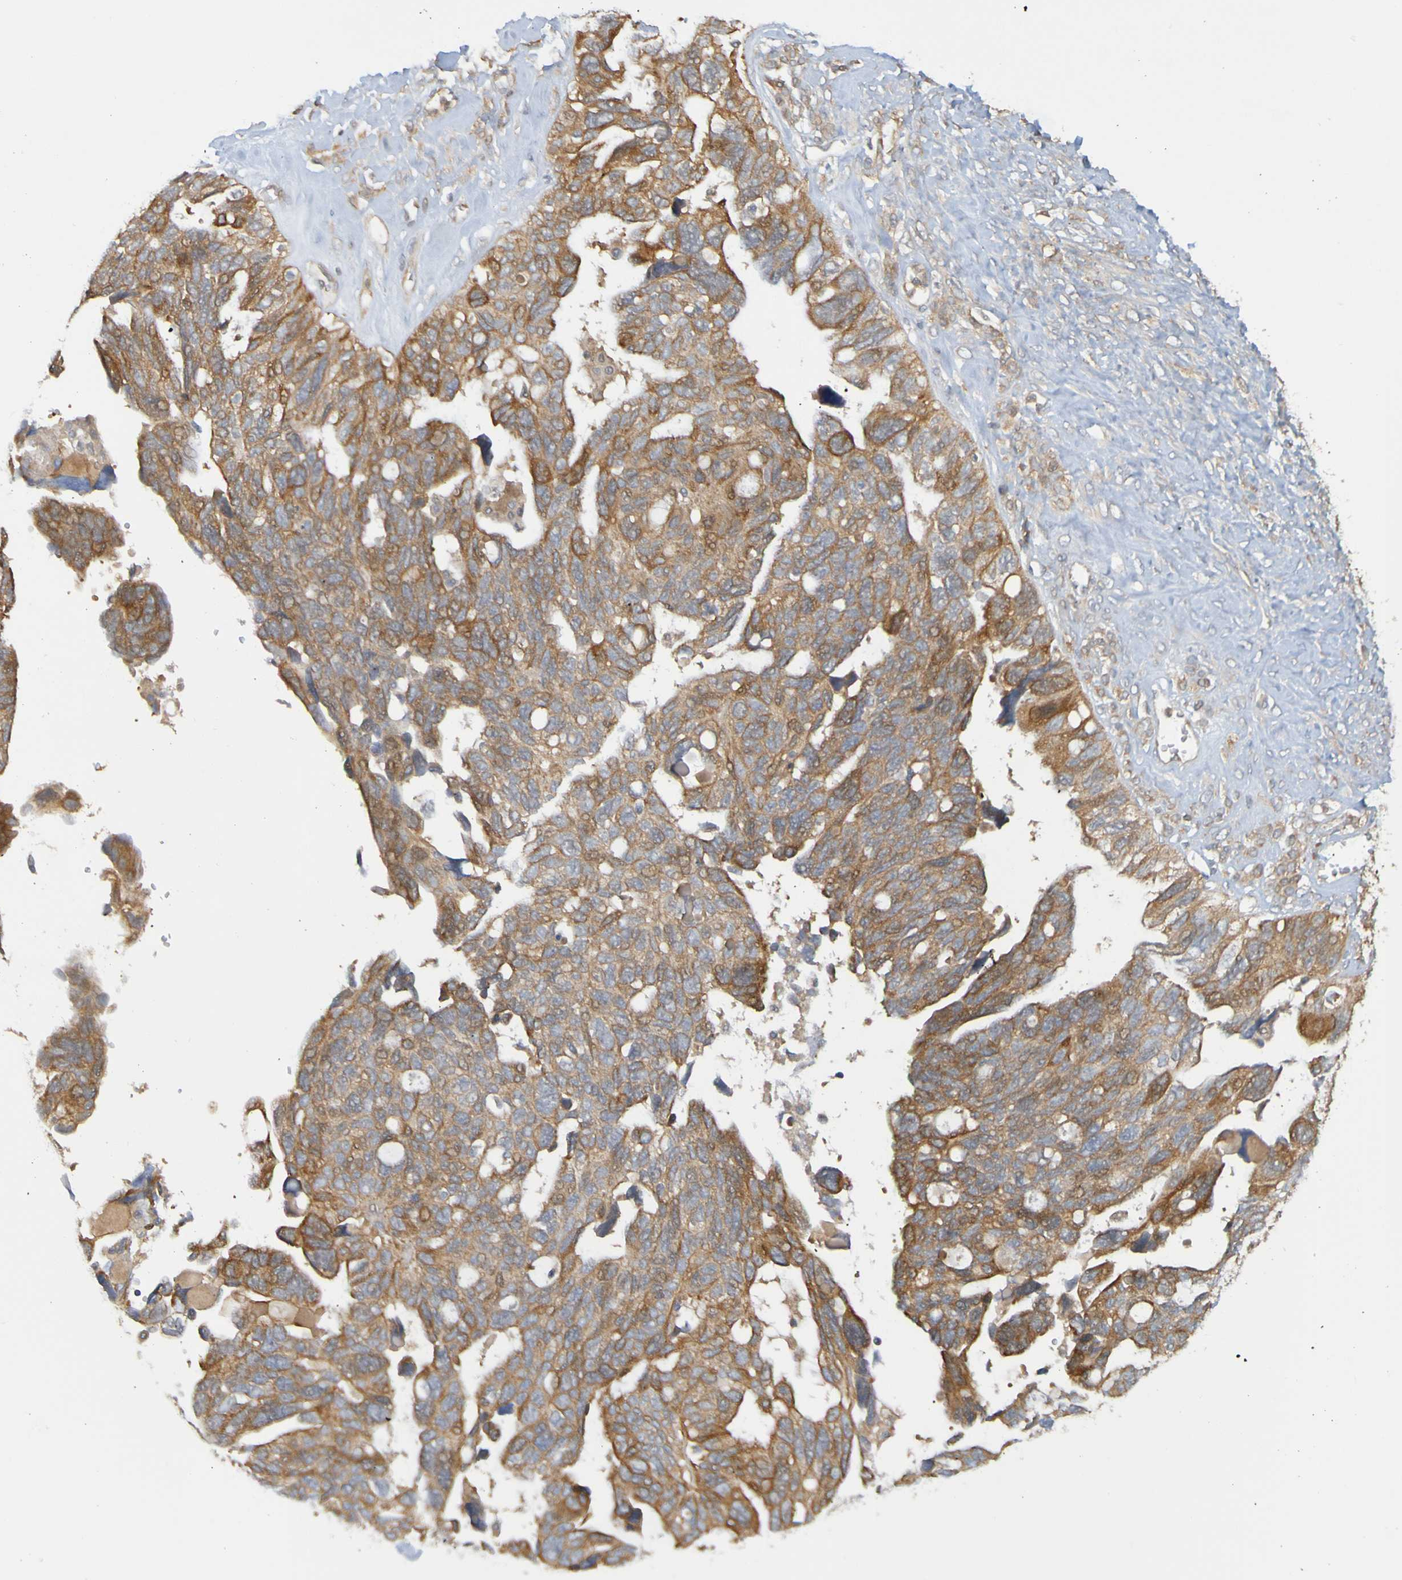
{"staining": {"intensity": "strong", "quantity": ">75%", "location": "cytoplasmic/membranous"}, "tissue": "ovarian cancer", "cell_type": "Tumor cells", "image_type": "cancer", "snomed": [{"axis": "morphology", "description": "Cystadenocarcinoma, serous, NOS"}, {"axis": "topography", "description": "Ovary"}], "caption": "A brown stain labels strong cytoplasmic/membranous expression of a protein in ovarian cancer (serous cystadenocarcinoma) tumor cells.", "gene": "NAV2", "patient": {"sex": "female", "age": 79}}